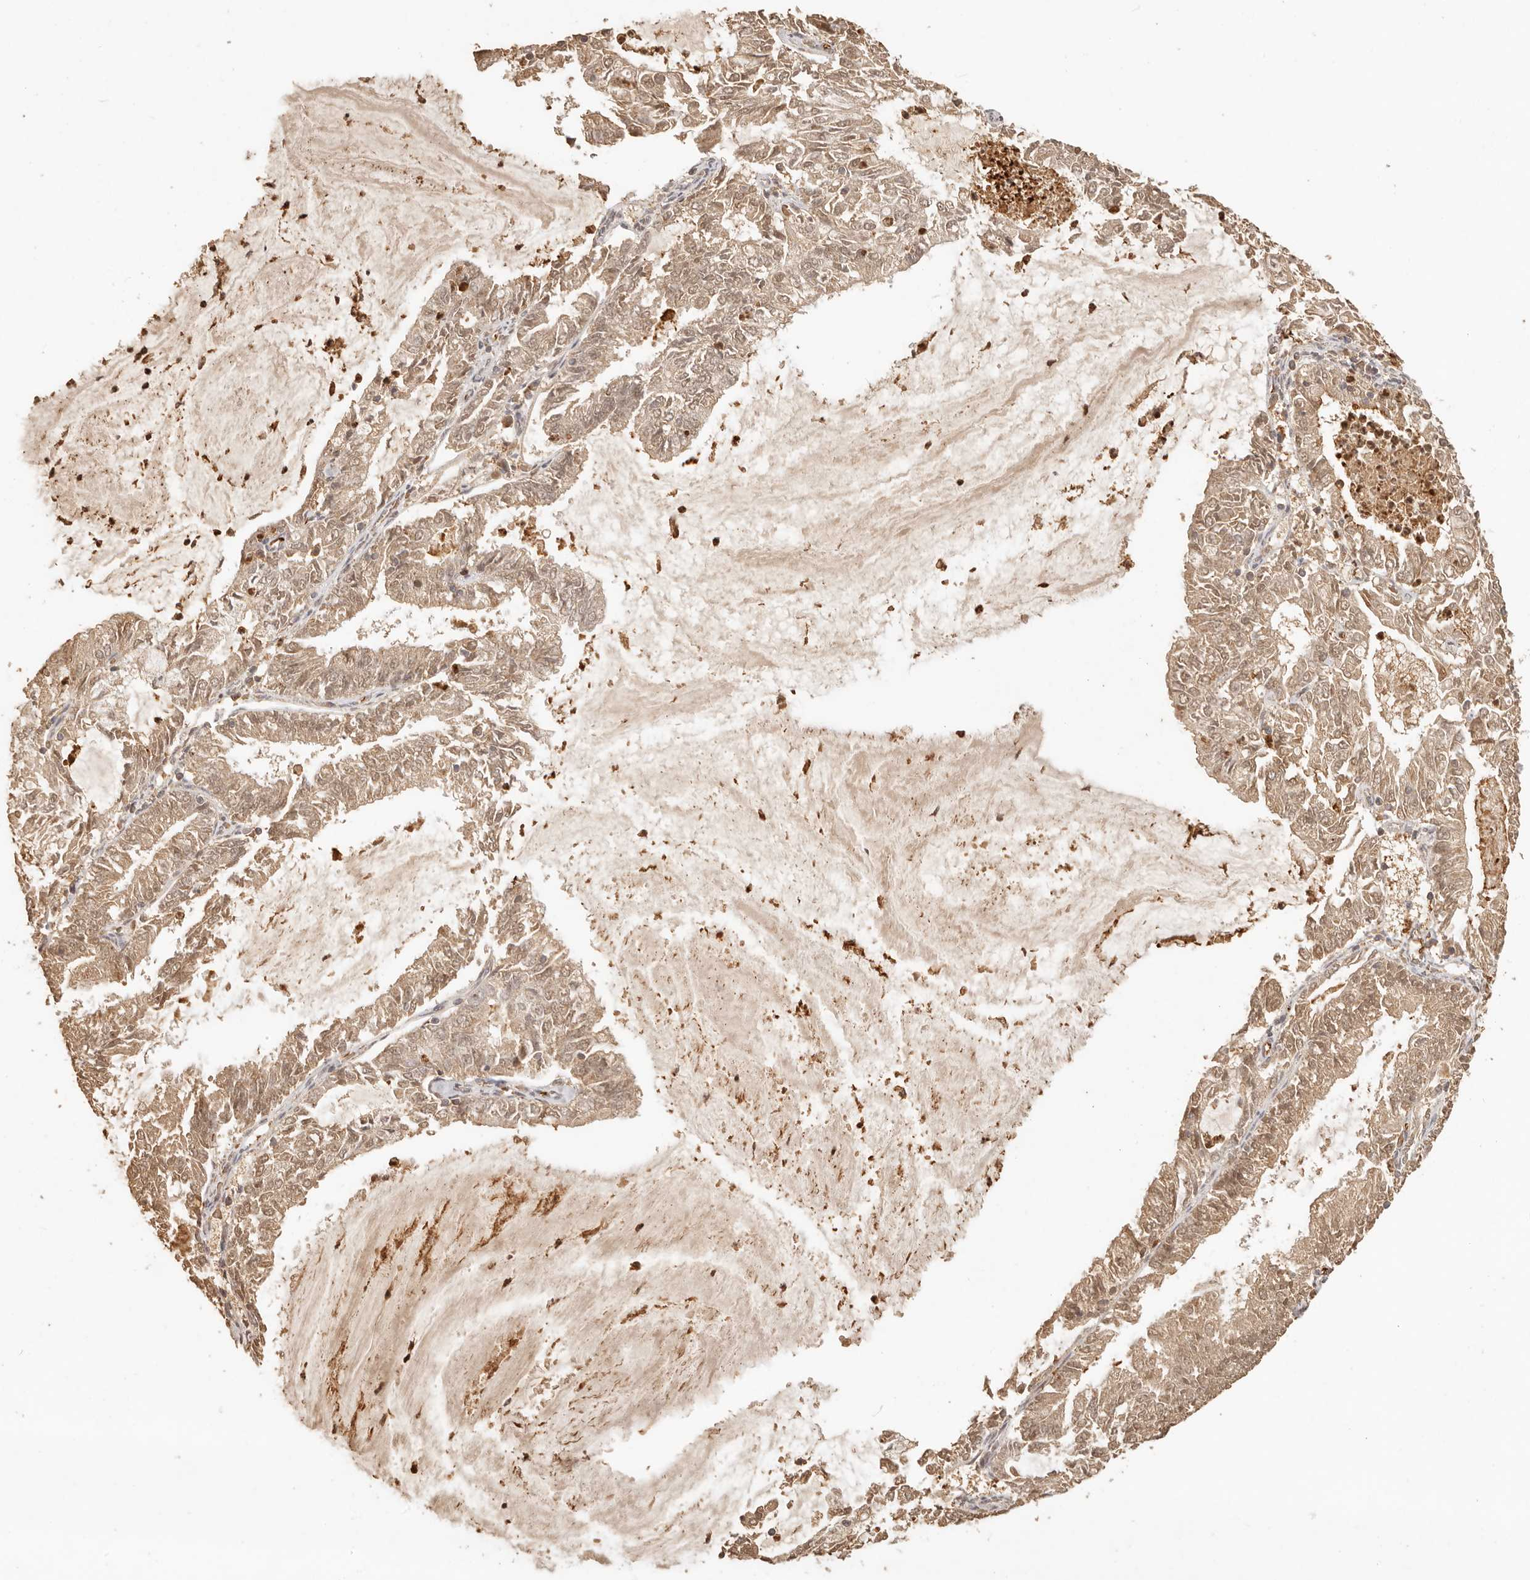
{"staining": {"intensity": "moderate", "quantity": ">75%", "location": "cytoplasmic/membranous"}, "tissue": "endometrial cancer", "cell_type": "Tumor cells", "image_type": "cancer", "snomed": [{"axis": "morphology", "description": "Adenocarcinoma, NOS"}, {"axis": "topography", "description": "Endometrium"}], "caption": "Immunohistochemical staining of human endometrial adenocarcinoma shows medium levels of moderate cytoplasmic/membranous staining in about >75% of tumor cells.", "gene": "INTS11", "patient": {"sex": "female", "age": 57}}